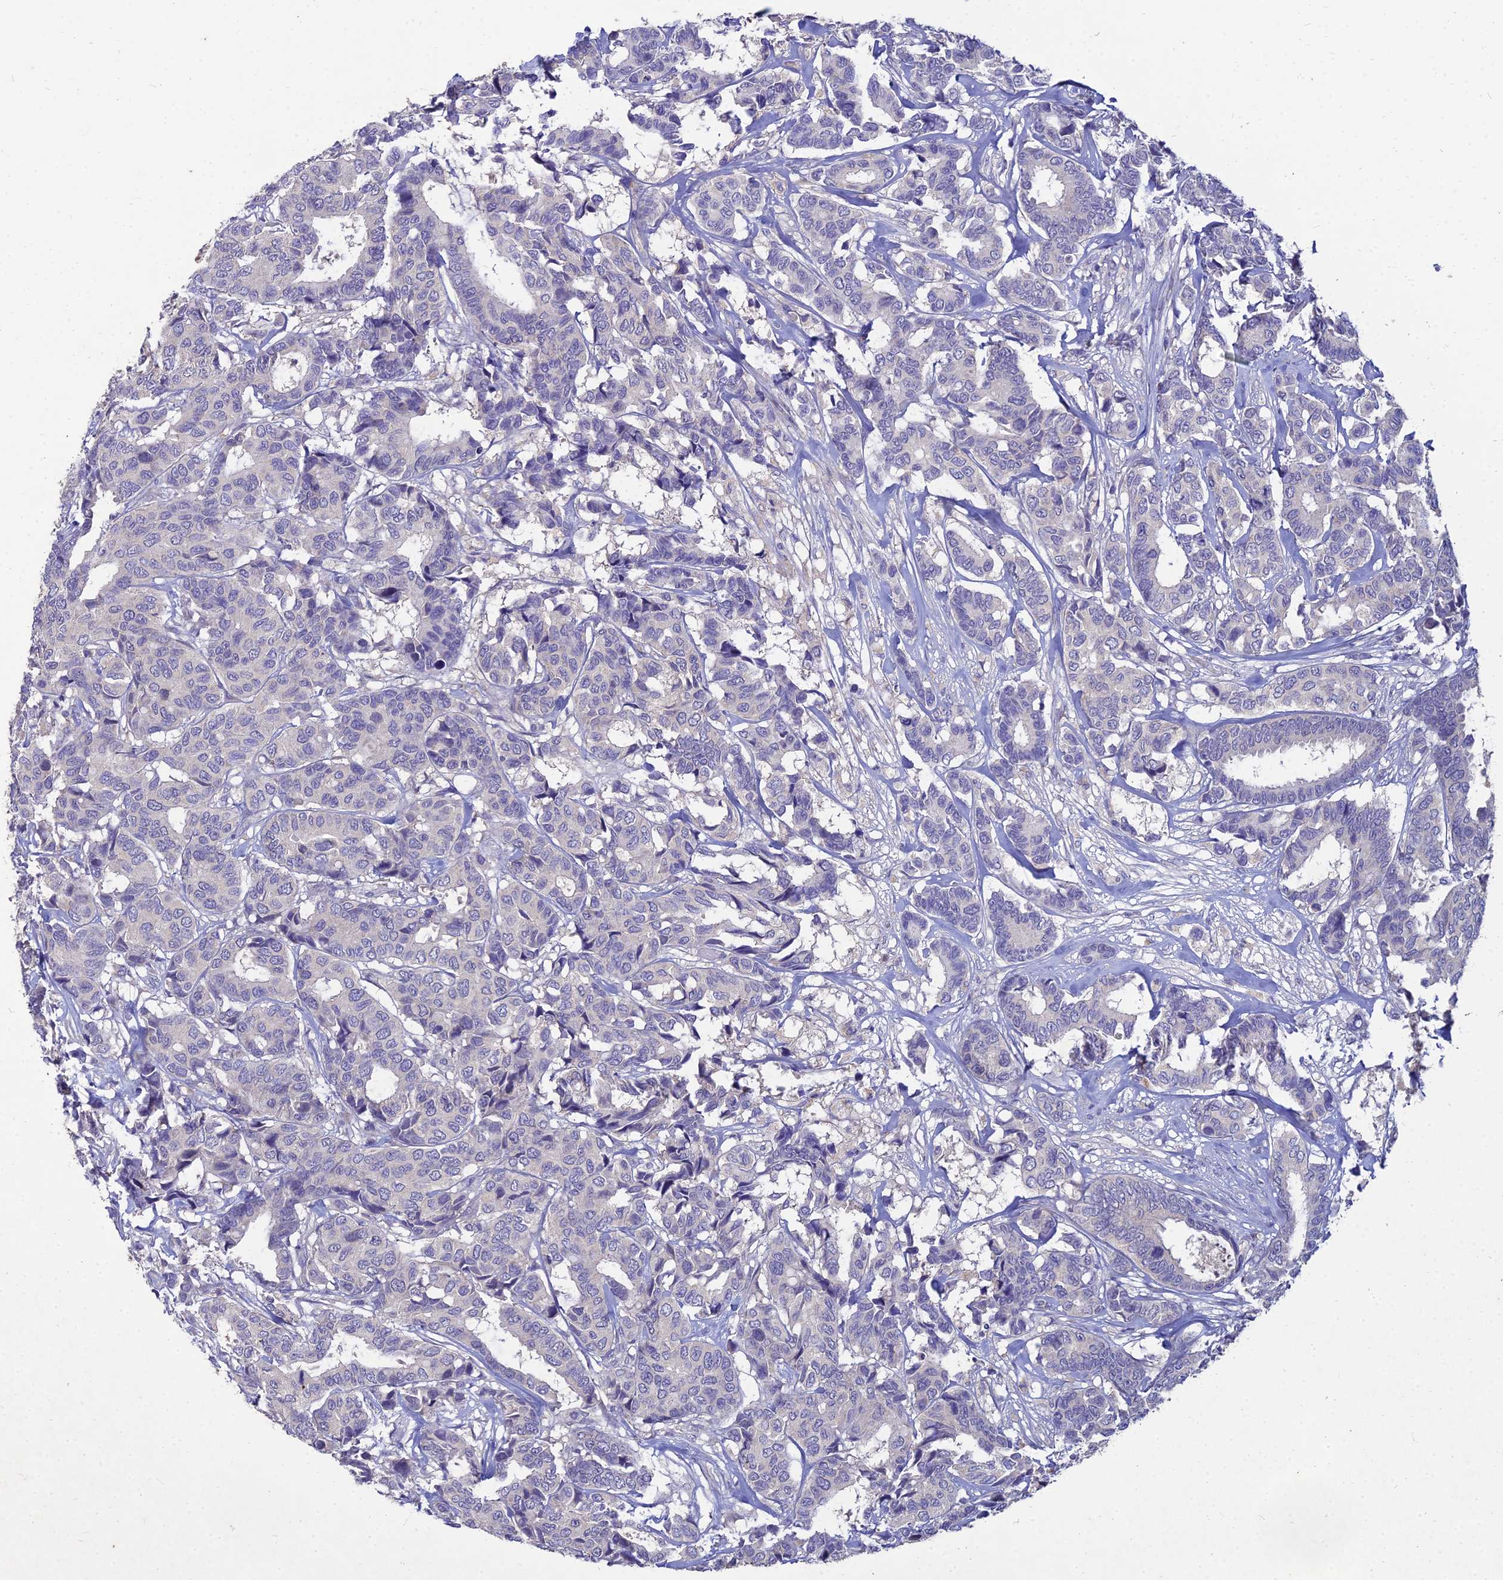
{"staining": {"intensity": "negative", "quantity": "none", "location": "none"}, "tissue": "breast cancer", "cell_type": "Tumor cells", "image_type": "cancer", "snomed": [{"axis": "morphology", "description": "Duct carcinoma"}, {"axis": "topography", "description": "Breast"}], "caption": "Breast intraductal carcinoma stained for a protein using immunohistochemistry (IHC) demonstrates no expression tumor cells.", "gene": "NPY", "patient": {"sex": "female", "age": 87}}